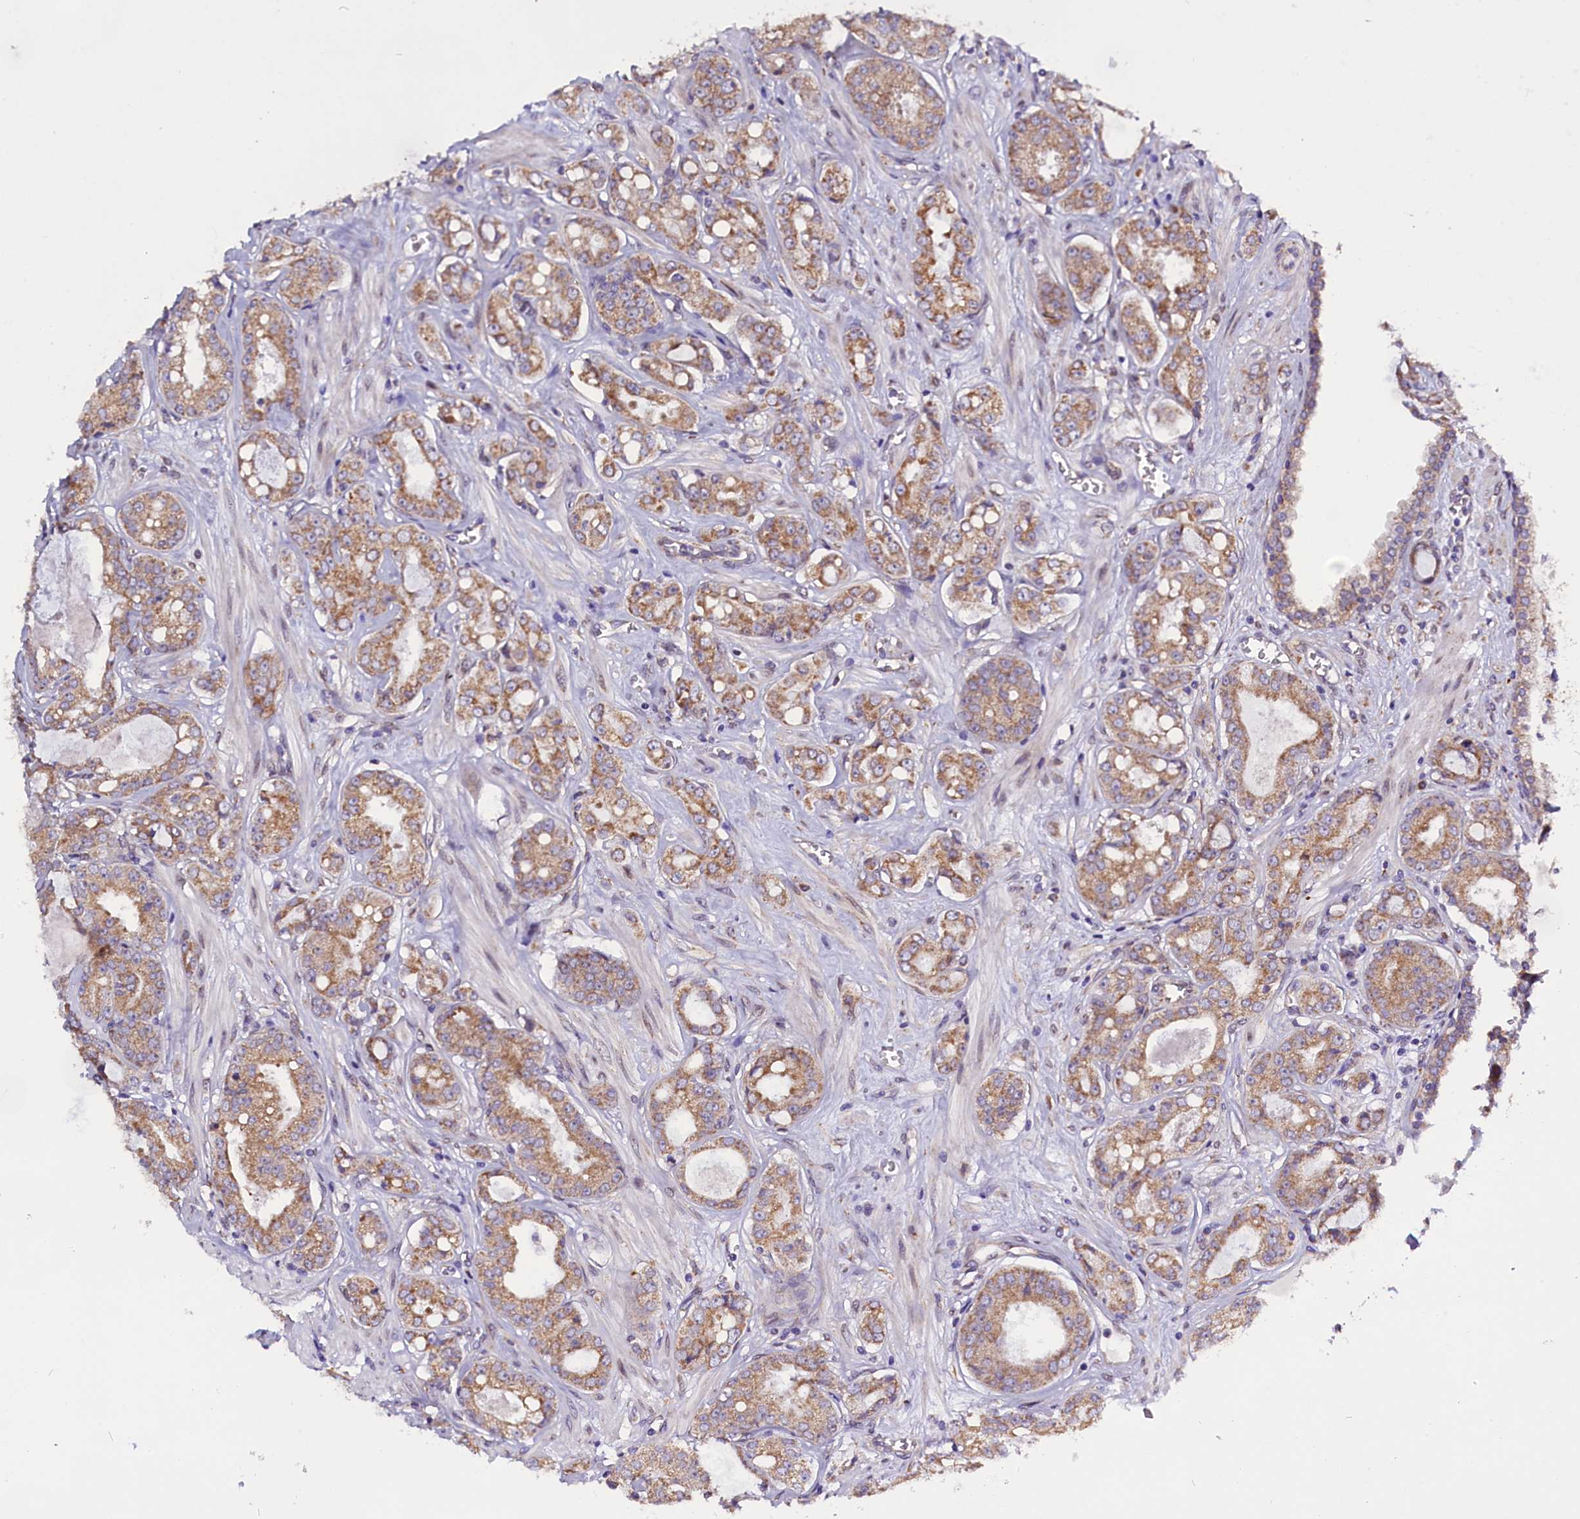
{"staining": {"intensity": "moderate", "quantity": ">75%", "location": "cytoplasmic/membranous"}, "tissue": "prostate cancer", "cell_type": "Tumor cells", "image_type": "cancer", "snomed": [{"axis": "morphology", "description": "Adenocarcinoma, High grade"}, {"axis": "topography", "description": "Prostate"}], "caption": "Immunohistochemistry image of human prostate cancer (adenocarcinoma (high-grade)) stained for a protein (brown), which demonstrates medium levels of moderate cytoplasmic/membranous staining in about >75% of tumor cells.", "gene": "UACA", "patient": {"sex": "male", "age": 74}}